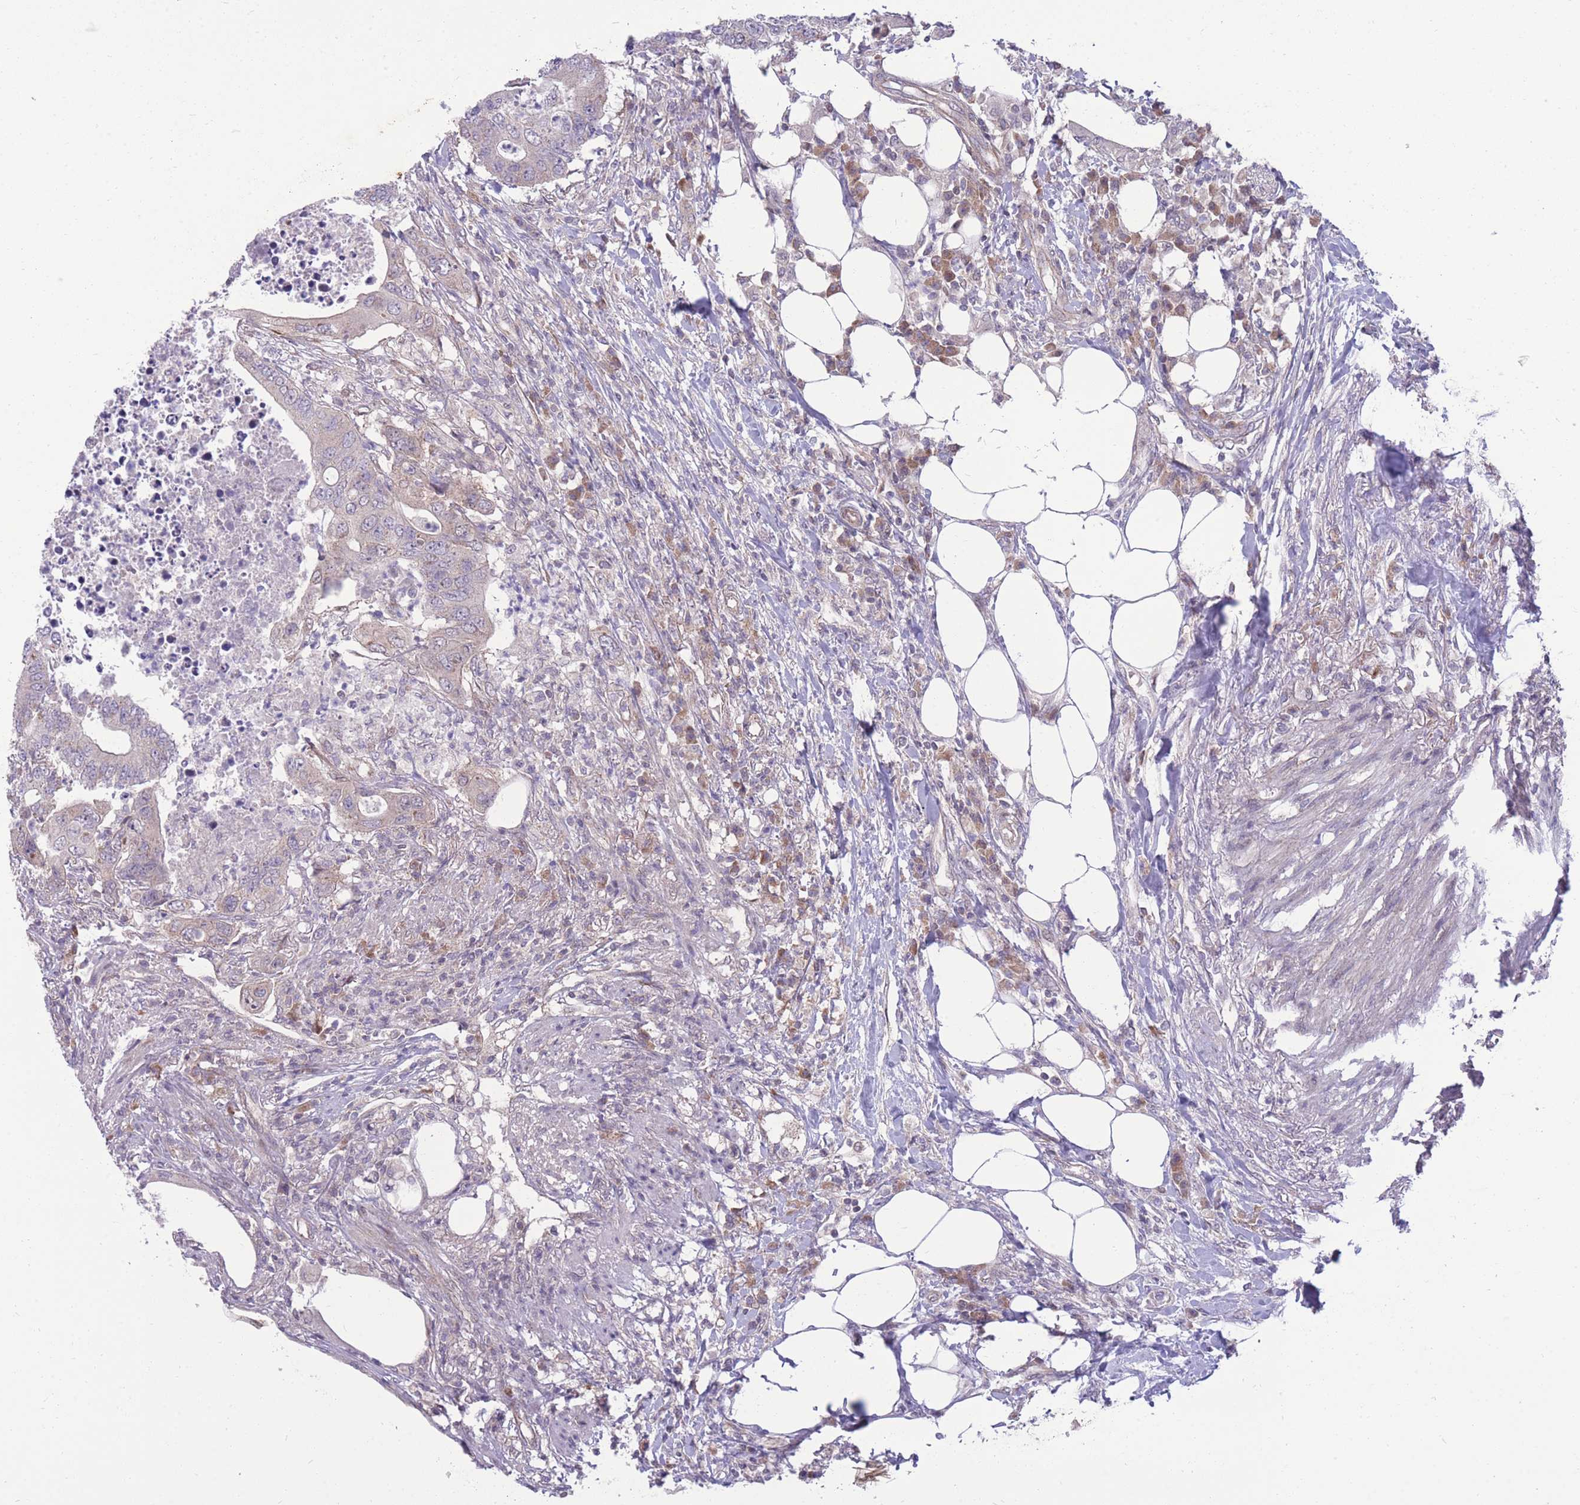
{"staining": {"intensity": "negative", "quantity": "none", "location": "none"}, "tissue": "colorectal cancer", "cell_type": "Tumor cells", "image_type": "cancer", "snomed": [{"axis": "morphology", "description": "Adenocarcinoma, NOS"}, {"axis": "topography", "description": "Colon"}], "caption": "There is no significant expression in tumor cells of adenocarcinoma (colorectal).", "gene": "RIC8A", "patient": {"sex": "male", "age": 71}}